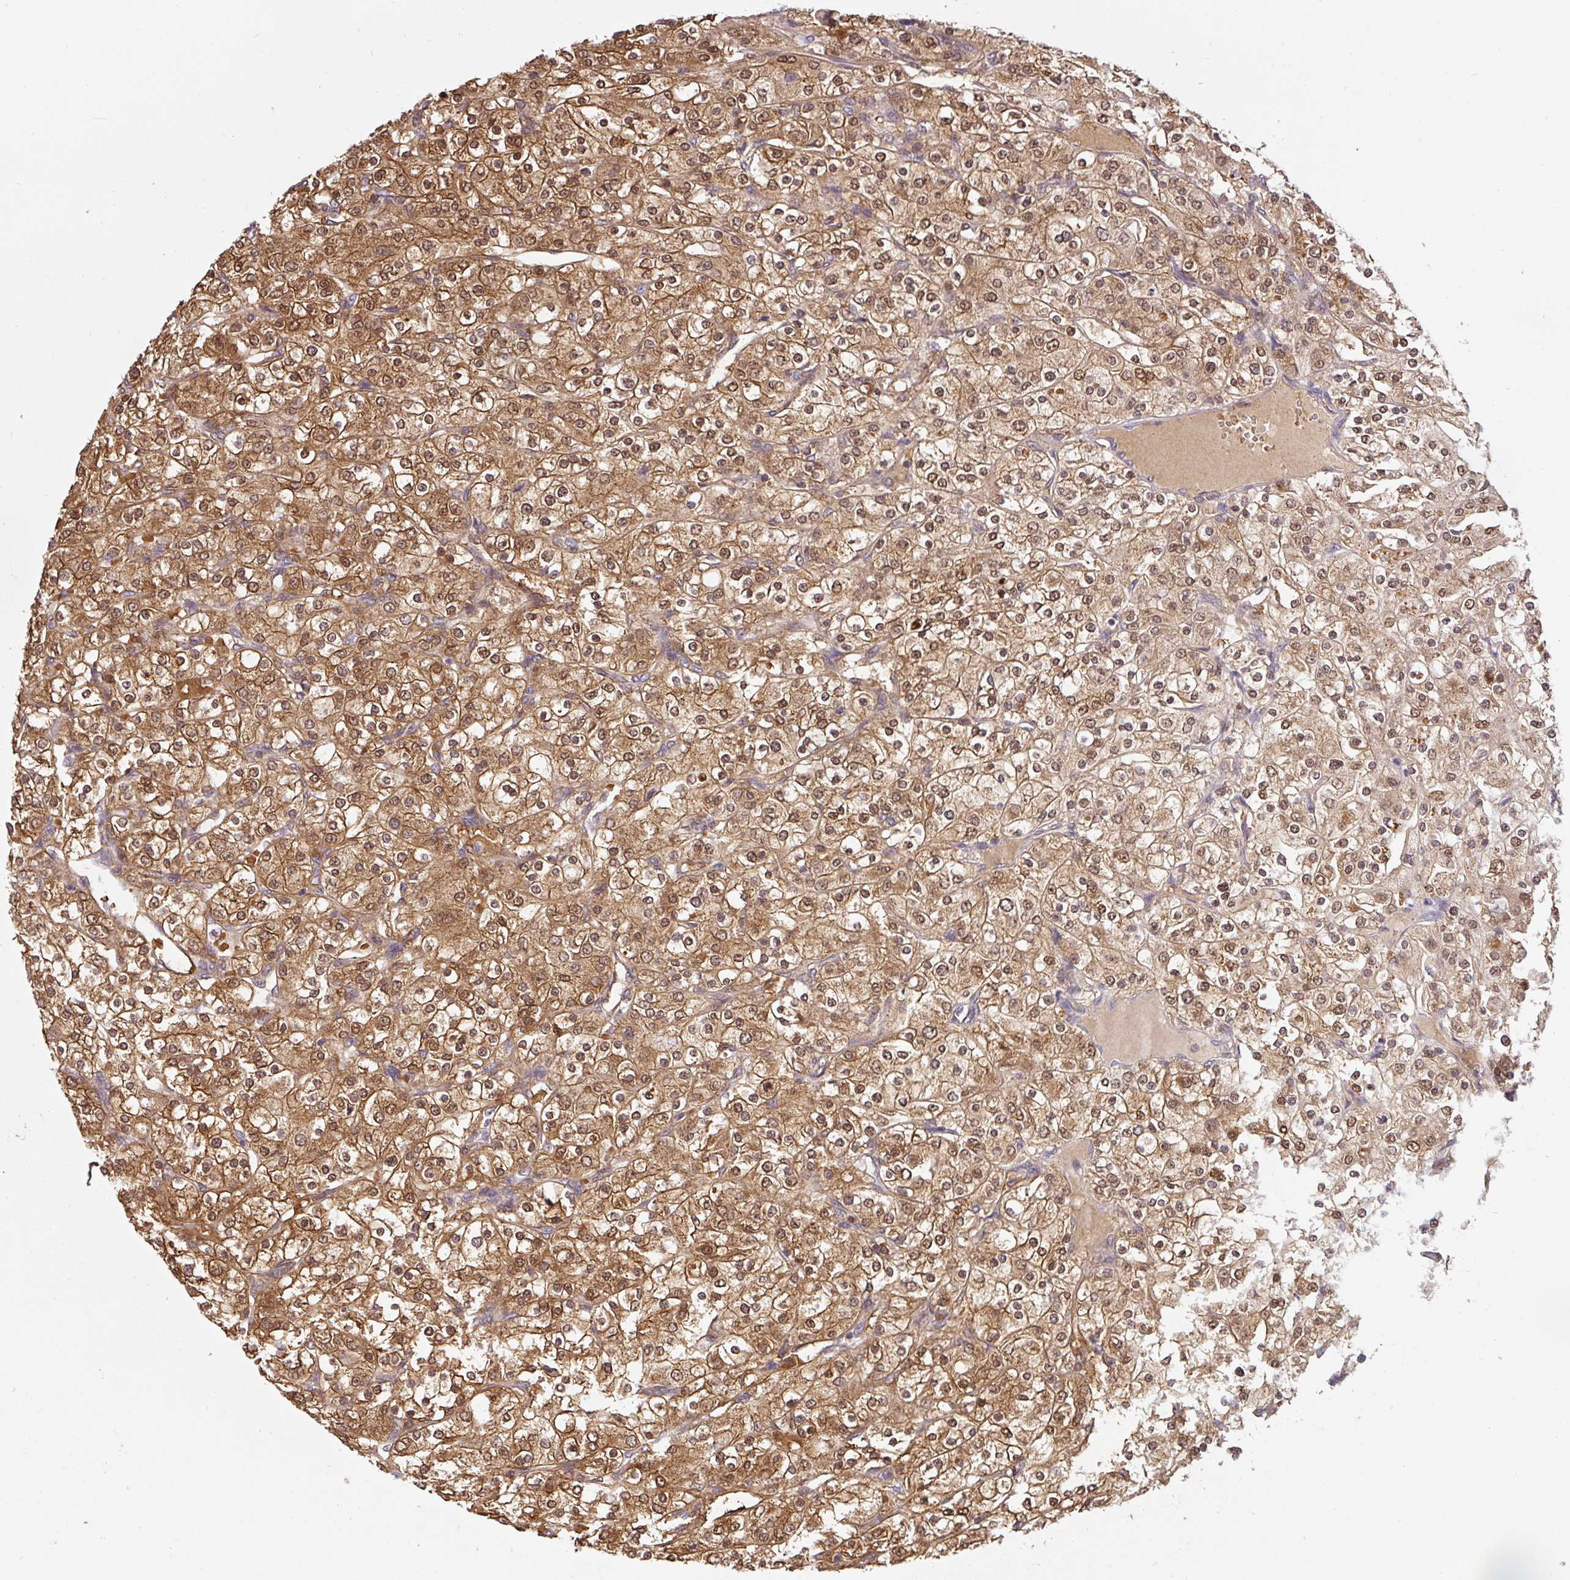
{"staining": {"intensity": "moderate", "quantity": ">75%", "location": "cytoplasmic/membranous,nuclear"}, "tissue": "renal cancer", "cell_type": "Tumor cells", "image_type": "cancer", "snomed": [{"axis": "morphology", "description": "Adenocarcinoma, NOS"}, {"axis": "topography", "description": "Kidney"}], "caption": "Approximately >75% of tumor cells in renal cancer (adenocarcinoma) exhibit moderate cytoplasmic/membranous and nuclear protein staining as visualized by brown immunohistochemical staining.", "gene": "ST13", "patient": {"sex": "male", "age": 80}}